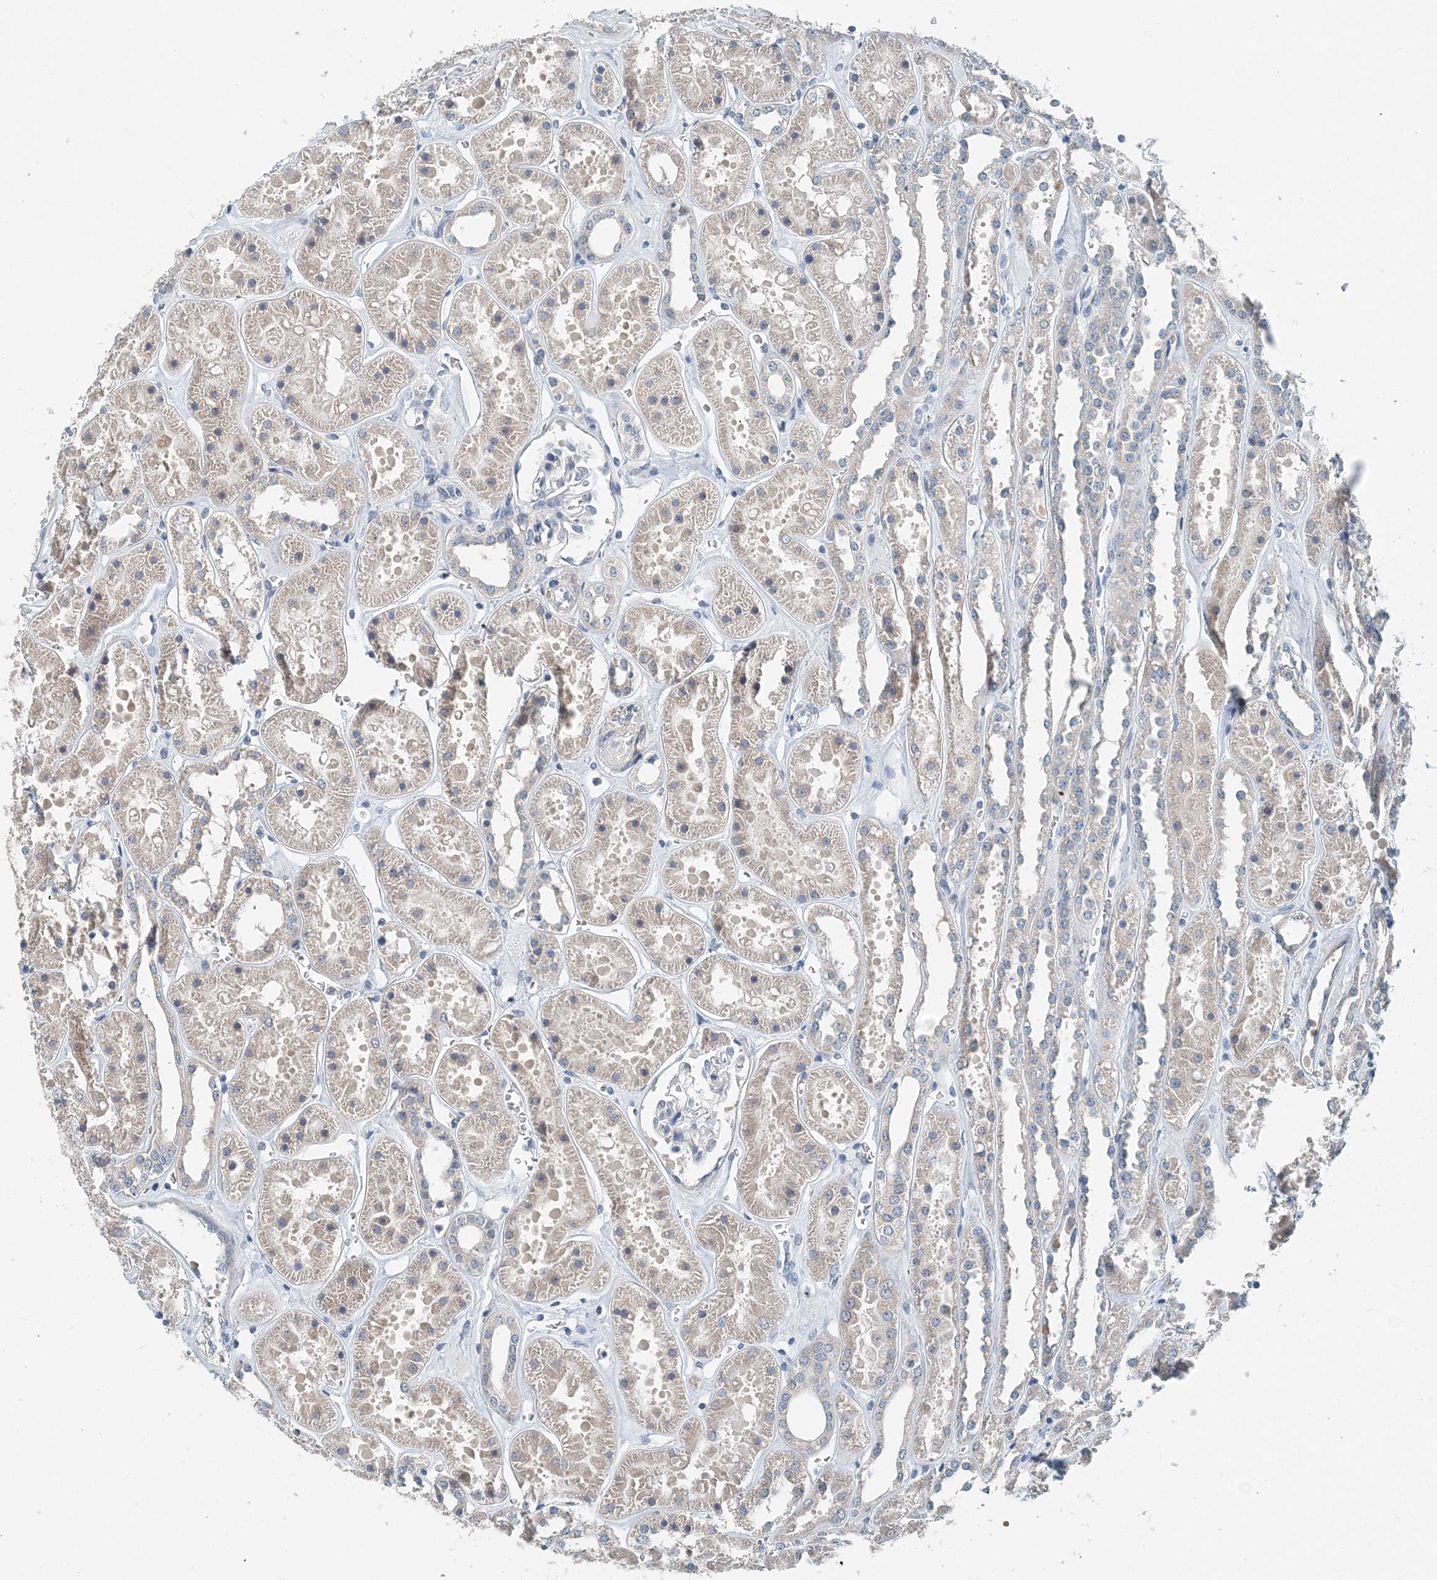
{"staining": {"intensity": "negative", "quantity": "none", "location": "none"}, "tissue": "kidney", "cell_type": "Cells in glomeruli", "image_type": "normal", "snomed": [{"axis": "morphology", "description": "Normal tissue, NOS"}, {"axis": "topography", "description": "Kidney"}], "caption": "IHC micrograph of unremarkable kidney stained for a protein (brown), which shows no expression in cells in glomeruli.", "gene": "EEF1A2", "patient": {"sex": "female", "age": 41}}